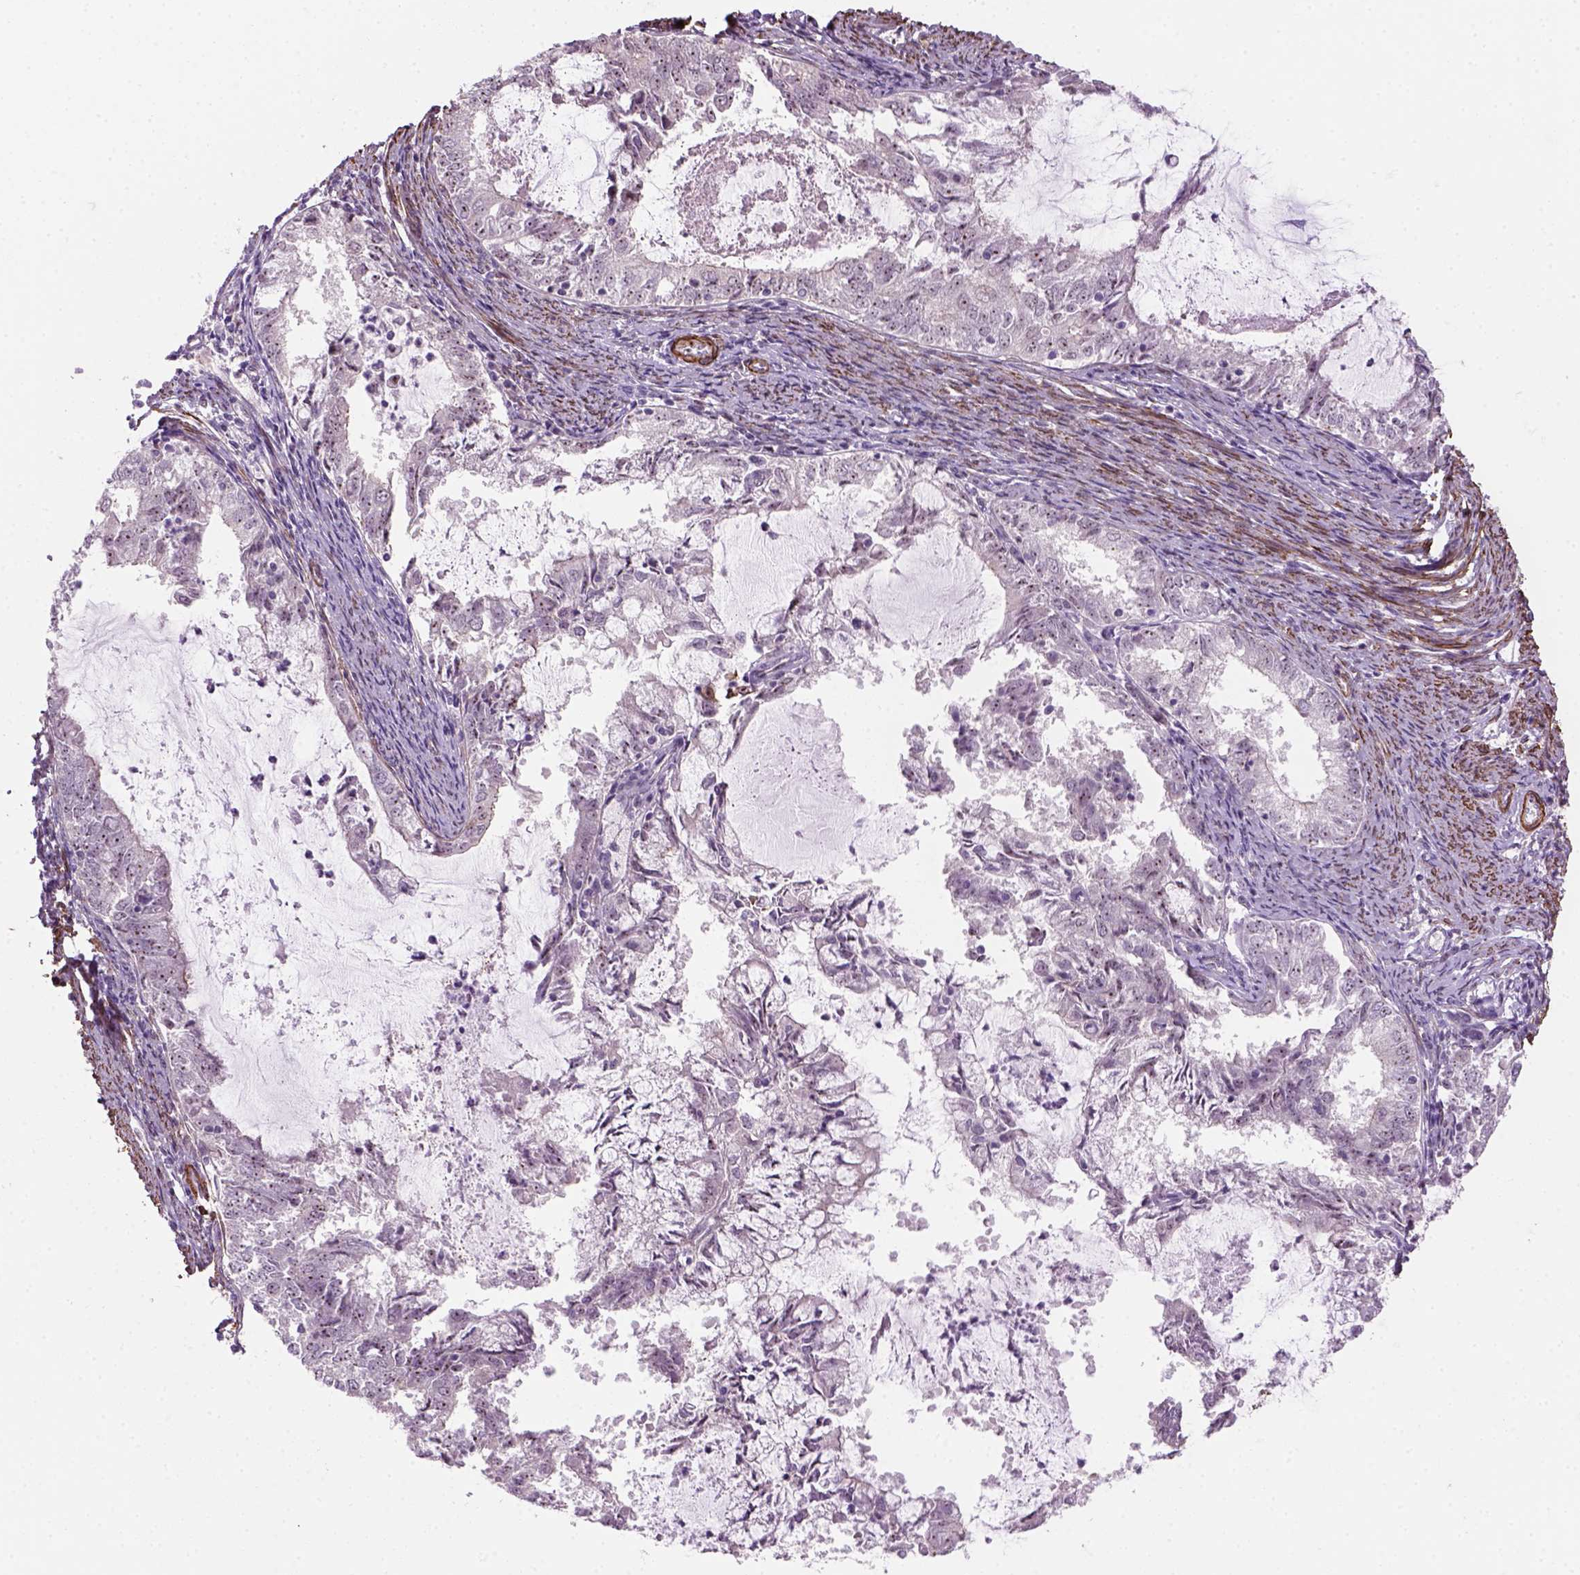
{"staining": {"intensity": "moderate", "quantity": ">75%", "location": "nuclear"}, "tissue": "endometrial cancer", "cell_type": "Tumor cells", "image_type": "cancer", "snomed": [{"axis": "morphology", "description": "Adenocarcinoma, NOS"}, {"axis": "topography", "description": "Endometrium"}], "caption": "The image demonstrates a brown stain indicating the presence of a protein in the nuclear of tumor cells in adenocarcinoma (endometrial).", "gene": "RRS1", "patient": {"sex": "female", "age": 57}}